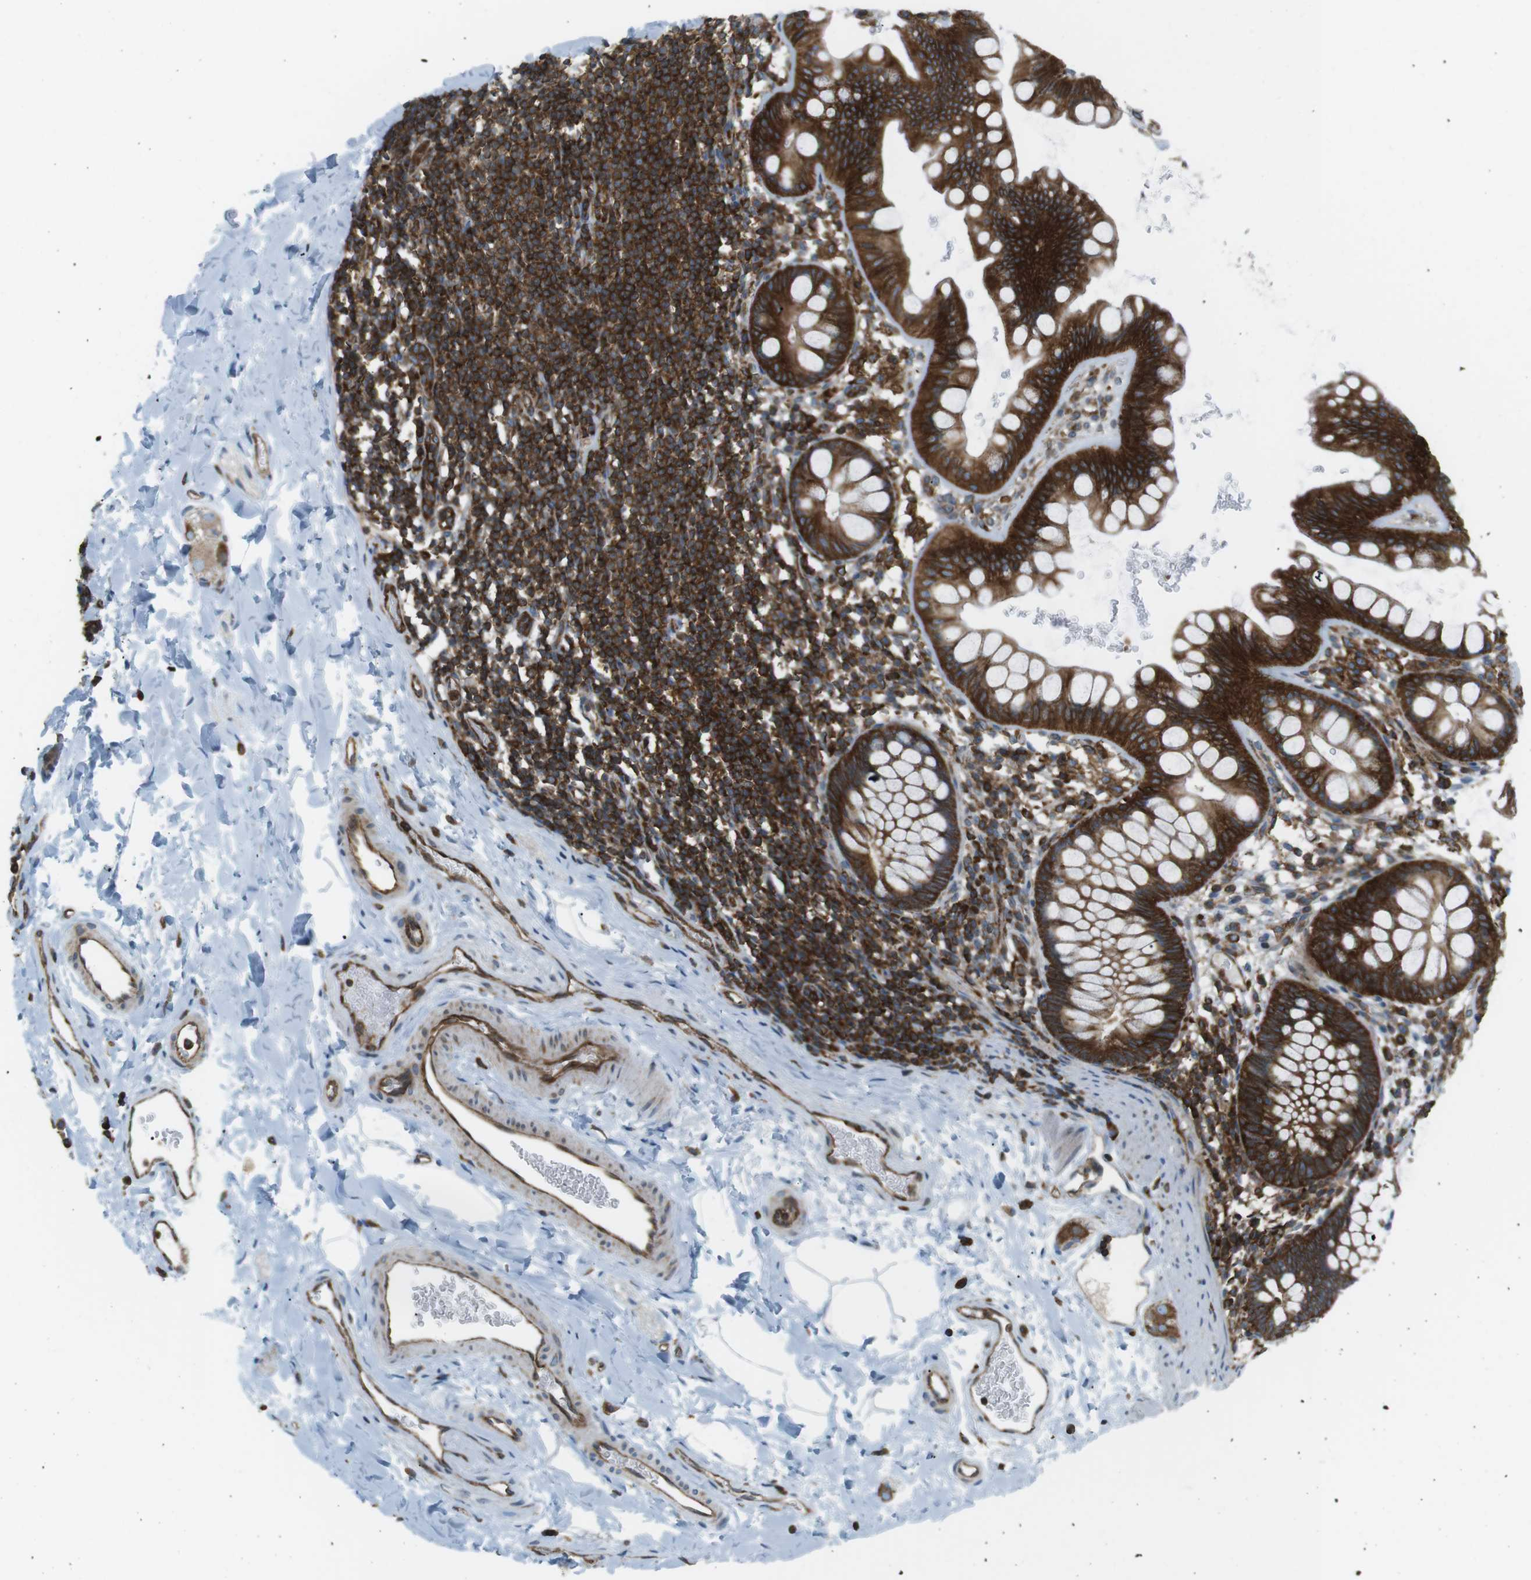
{"staining": {"intensity": "strong", "quantity": ">75%", "location": "cytoplasmic/membranous"}, "tissue": "rectum", "cell_type": "Glandular cells", "image_type": "normal", "snomed": [{"axis": "morphology", "description": "Normal tissue, NOS"}, {"axis": "topography", "description": "Rectum"}], "caption": "A brown stain highlights strong cytoplasmic/membranous expression of a protein in glandular cells of benign human rectum. (DAB (3,3'-diaminobenzidine) IHC with brightfield microscopy, high magnification).", "gene": "FLII", "patient": {"sex": "female", "age": 24}}